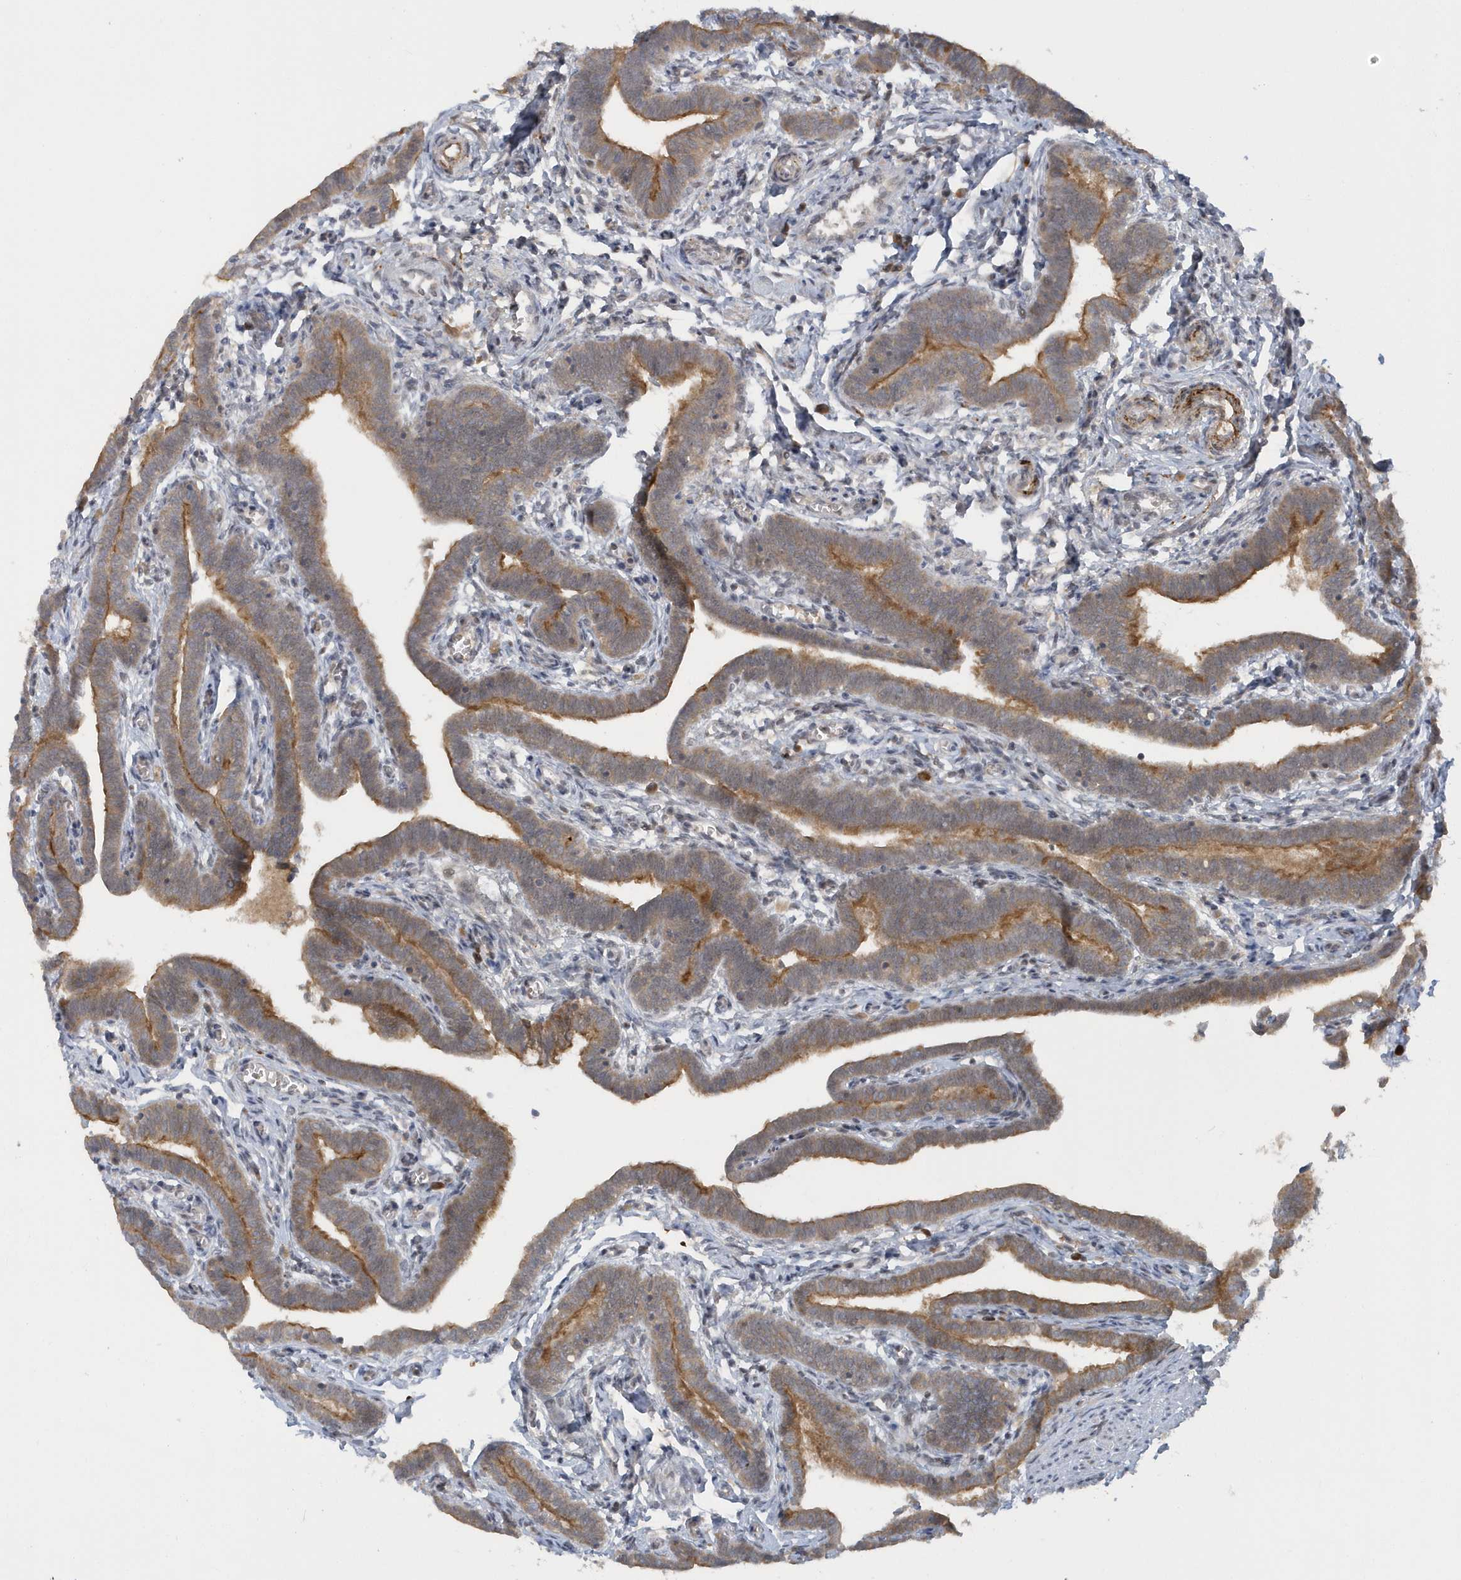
{"staining": {"intensity": "moderate", "quantity": ">75%", "location": "cytoplasmic/membranous"}, "tissue": "fallopian tube", "cell_type": "Glandular cells", "image_type": "normal", "snomed": [{"axis": "morphology", "description": "Normal tissue, NOS"}, {"axis": "topography", "description": "Fallopian tube"}], "caption": "Normal fallopian tube reveals moderate cytoplasmic/membranous staining in approximately >75% of glandular cells, visualized by immunohistochemistry.", "gene": "ATG4A", "patient": {"sex": "female", "age": 36}}